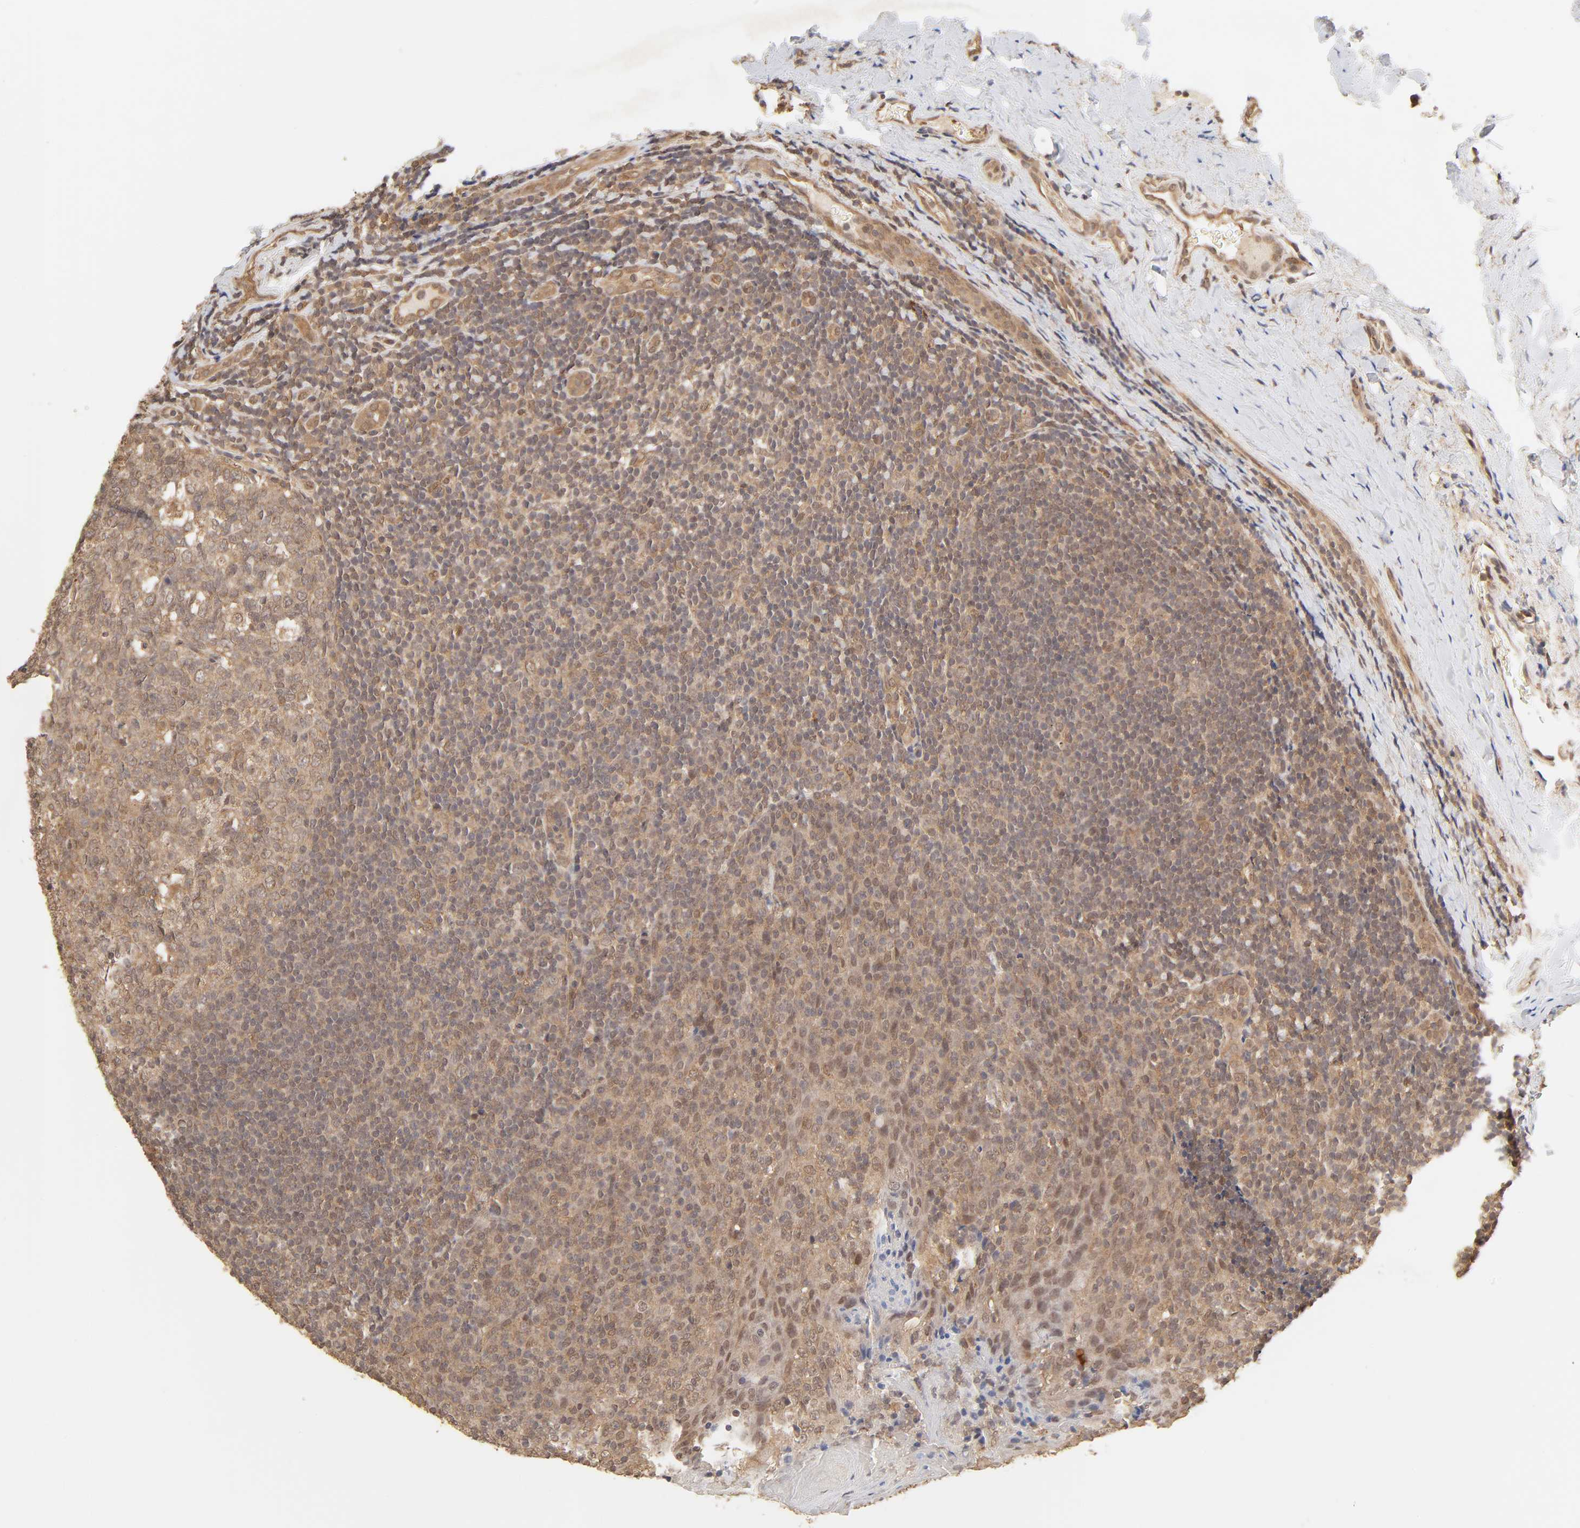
{"staining": {"intensity": "moderate", "quantity": ">75%", "location": "cytoplasmic/membranous"}, "tissue": "tonsil", "cell_type": "Germinal center cells", "image_type": "normal", "snomed": [{"axis": "morphology", "description": "Normal tissue, NOS"}, {"axis": "topography", "description": "Tonsil"}], "caption": "This is an image of immunohistochemistry (IHC) staining of unremarkable tonsil, which shows moderate expression in the cytoplasmic/membranous of germinal center cells.", "gene": "MAPK1", "patient": {"sex": "male", "age": 31}}